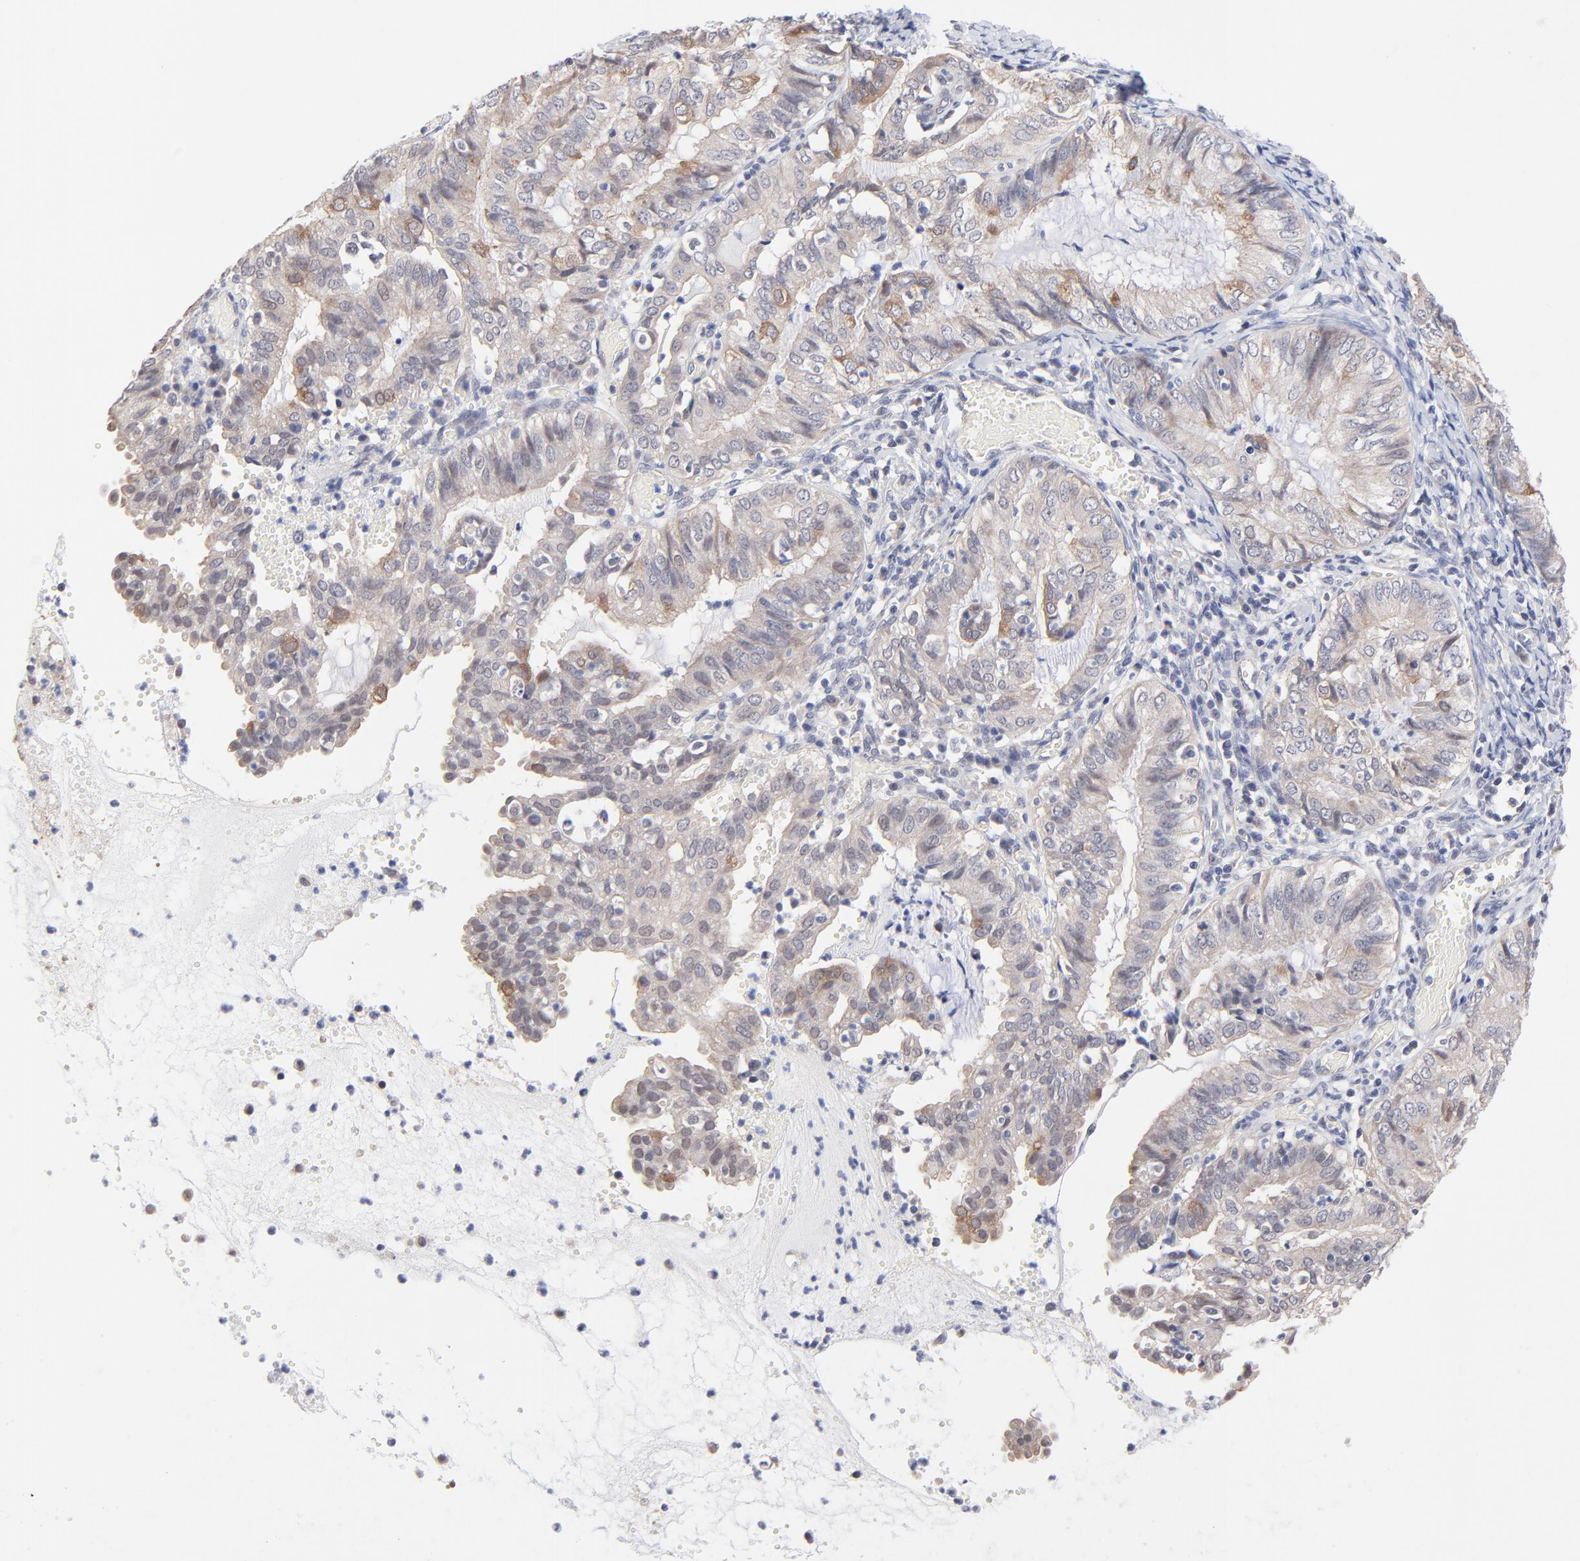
{"staining": {"intensity": "weak", "quantity": "25%-75%", "location": "cytoplasmic/membranous"}, "tissue": "endometrial cancer", "cell_type": "Tumor cells", "image_type": "cancer", "snomed": [{"axis": "morphology", "description": "Adenocarcinoma, NOS"}, {"axis": "topography", "description": "Endometrium"}], "caption": "There is low levels of weak cytoplasmic/membranous expression in tumor cells of adenocarcinoma (endometrial), as demonstrated by immunohistochemical staining (brown color).", "gene": "FBXO8", "patient": {"sex": "female", "age": 66}}